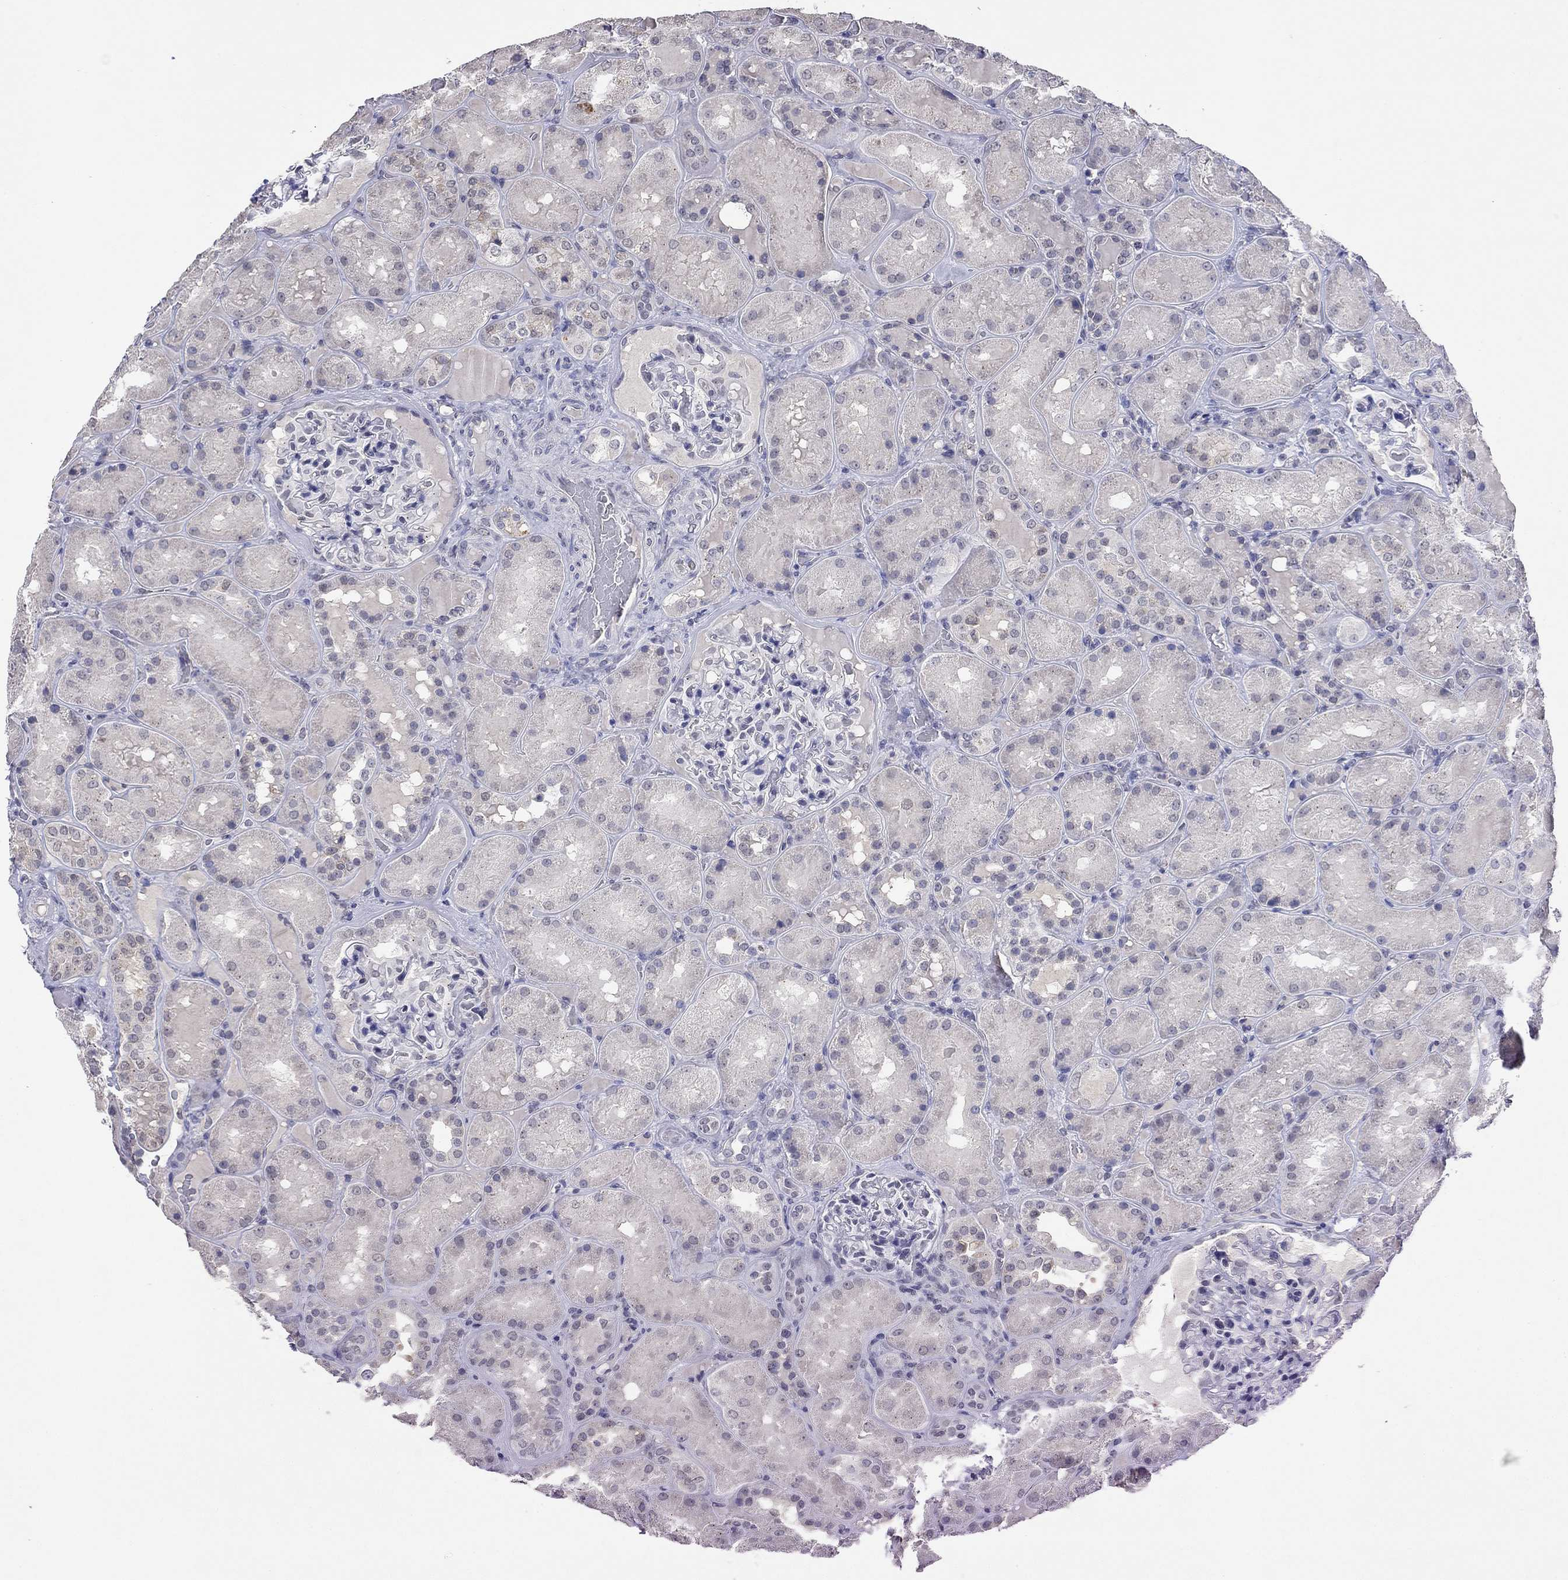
{"staining": {"intensity": "negative", "quantity": "none", "location": "none"}, "tissue": "kidney", "cell_type": "Cells in glomeruli", "image_type": "normal", "snomed": [{"axis": "morphology", "description": "Normal tissue, NOS"}, {"axis": "topography", "description": "Kidney"}], "caption": "The micrograph shows no staining of cells in glomeruli in normal kidney.", "gene": "WNK3", "patient": {"sex": "male", "age": 73}}